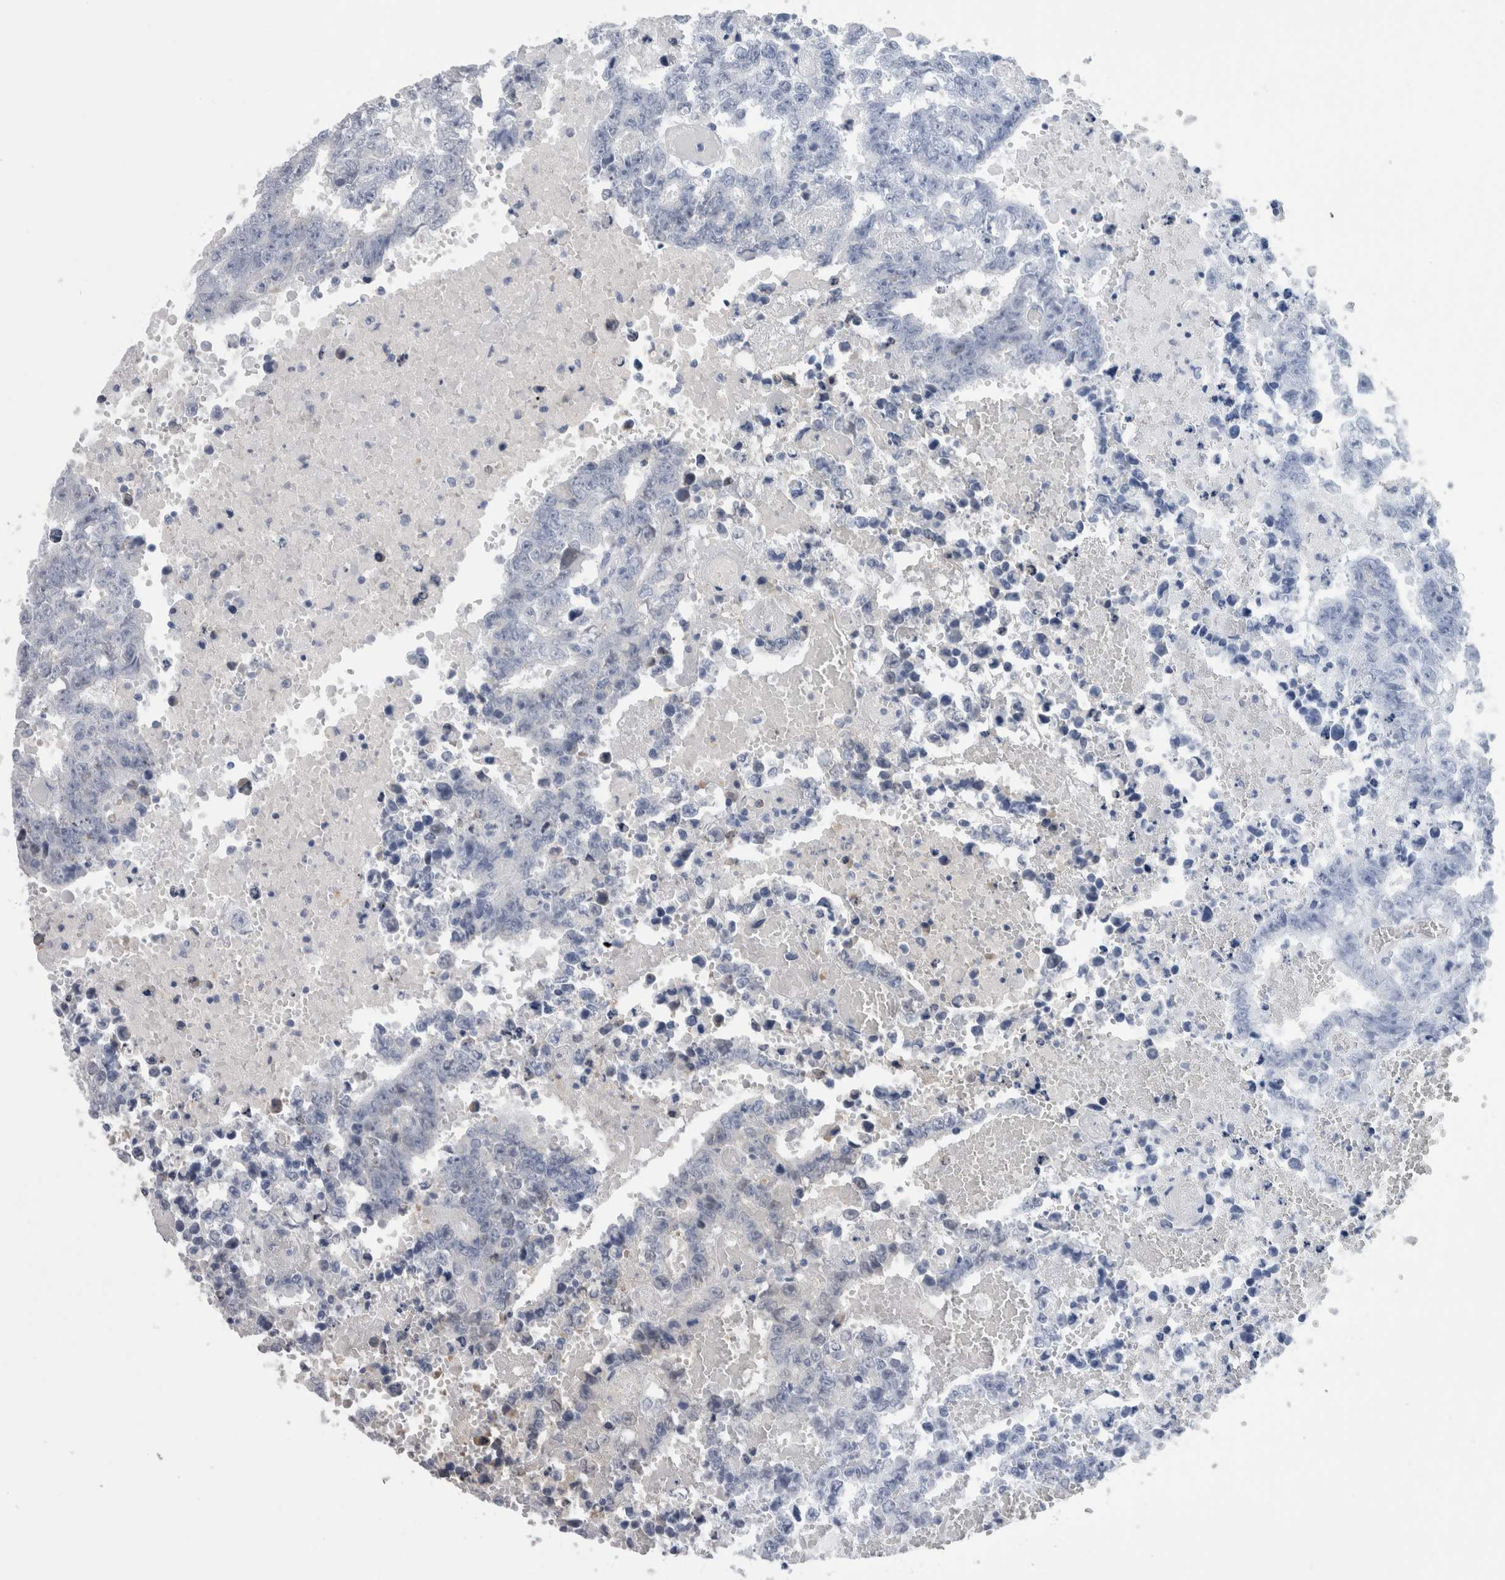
{"staining": {"intensity": "negative", "quantity": "none", "location": "none"}, "tissue": "testis cancer", "cell_type": "Tumor cells", "image_type": "cancer", "snomed": [{"axis": "morphology", "description": "Carcinoma, Embryonal, NOS"}, {"axis": "topography", "description": "Testis"}], "caption": "The image exhibits no staining of tumor cells in testis cancer.", "gene": "CA8", "patient": {"sex": "male", "age": 25}}